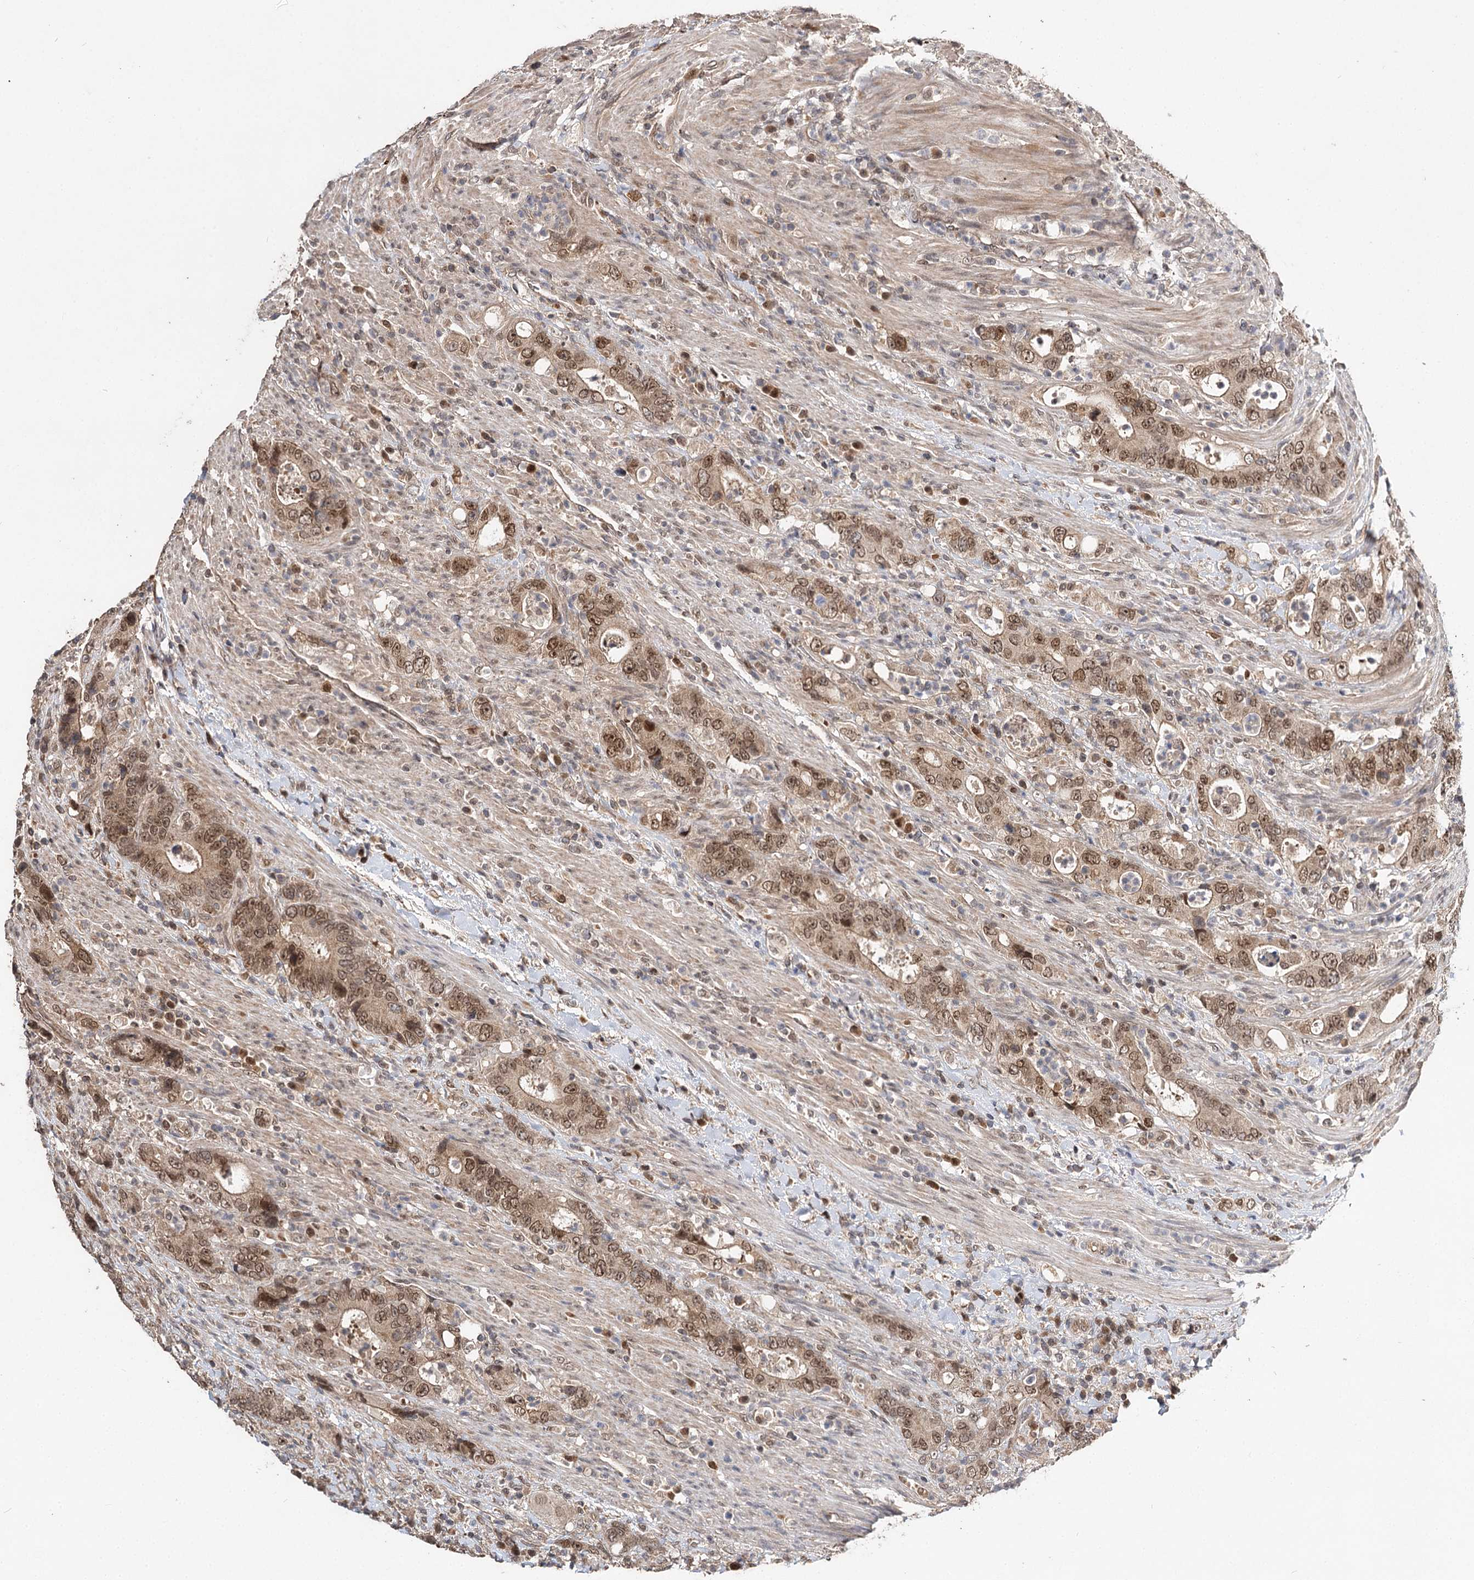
{"staining": {"intensity": "moderate", "quantity": ">75%", "location": "cytoplasmic/membranous,nuclear"}, "tissue": "colorectal cancer", "cell_type": "Tumor cells", "image_type": "cancer", "snomed": [{"axis": "morphology", "description": "Adenocarcinoma, NOS"}, {"axis": "topography", "description": "Colon"}], "caption": "This is an image of IHC staining of colorectal adenocarcinoma, which shows moderate positivity in the cytoplasmic/membranous and nuclear of tumor cells.", "gene": "NOPCHAP1", "patient": {"sex": "female", "age": 75}}